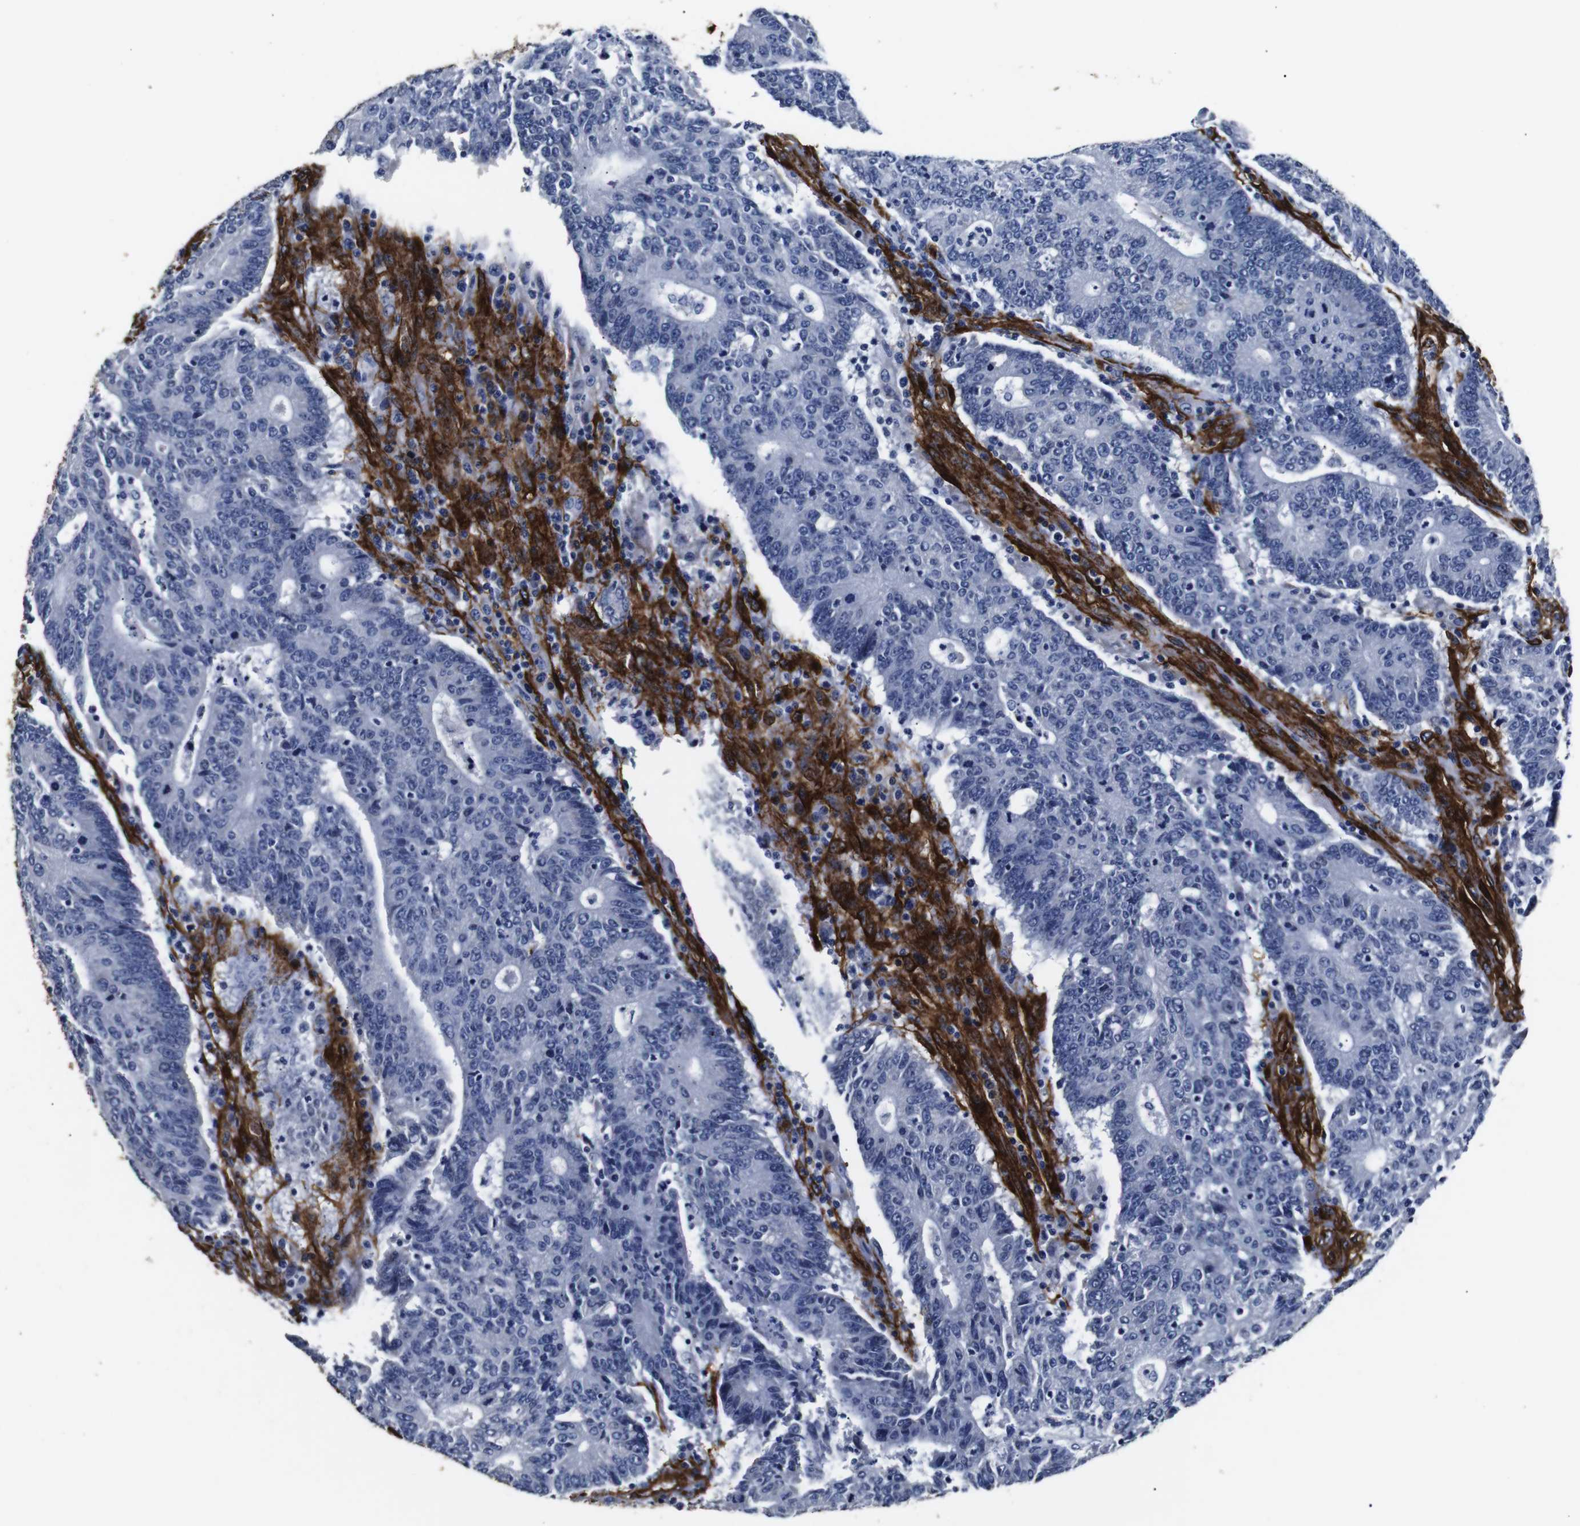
{"staining": {"intensity": "negative", "quantity": "none", "location": "none"}, "tissue": "colorectal cancer", "cell_type": "Tumor cells", "image_type": "cancer", "snomed": [{"axis": "morphology", "description": "Normal tissue, NOS"}, {"axis": "morphology", "description": "Adenocarcinoma, NOS"}, {"axis": "topography", "description": "Colon"}], "caption": "Immunohistochemistry (IHC) of human colorectal adenocarcinoma exhibits no staining in tumor cells.", "gene": "CAV2", "patient": {"sex": "female", "age": 75}}